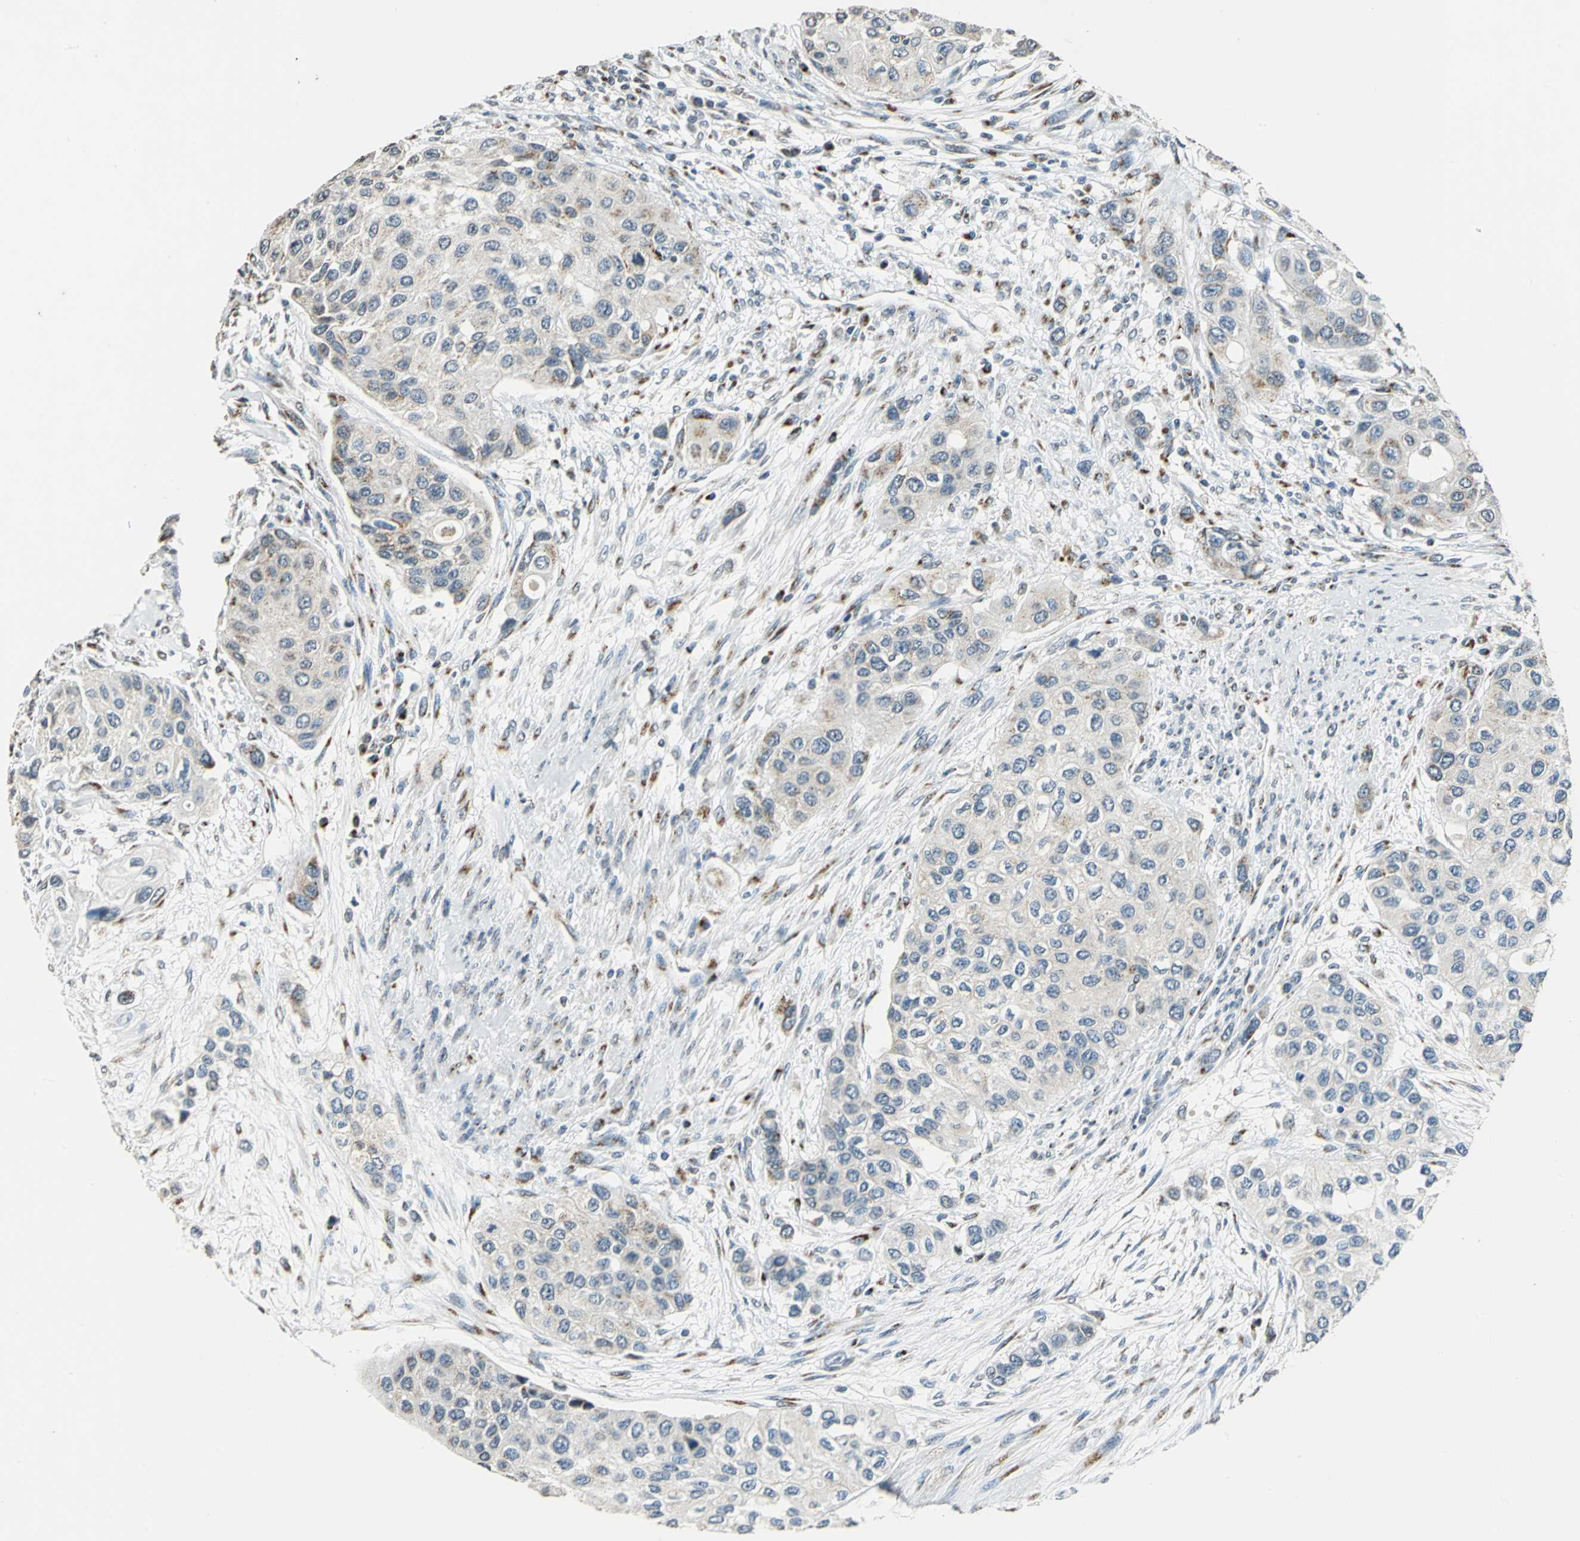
{"staining": {"intensity": "weak", "quantity": "<25%", "location": "cytoplasmic/membranous"}, "tissue": "urothelial cancer", "cell_type": "Tumor cells", "image_type": "cancer", "snomed": [{"axis": "morphology", "description": "Urothelial carcinoma, High grade"}, {"axis": "topography", "description": "Urinary bladder"}], "caption": "DAB immunohistochemical staining of high-grade urothelial carcinoma displays no significant staining in tumor cells.", "gene": "TMEM115", "patient": {"sex": "female", "age": 56}}